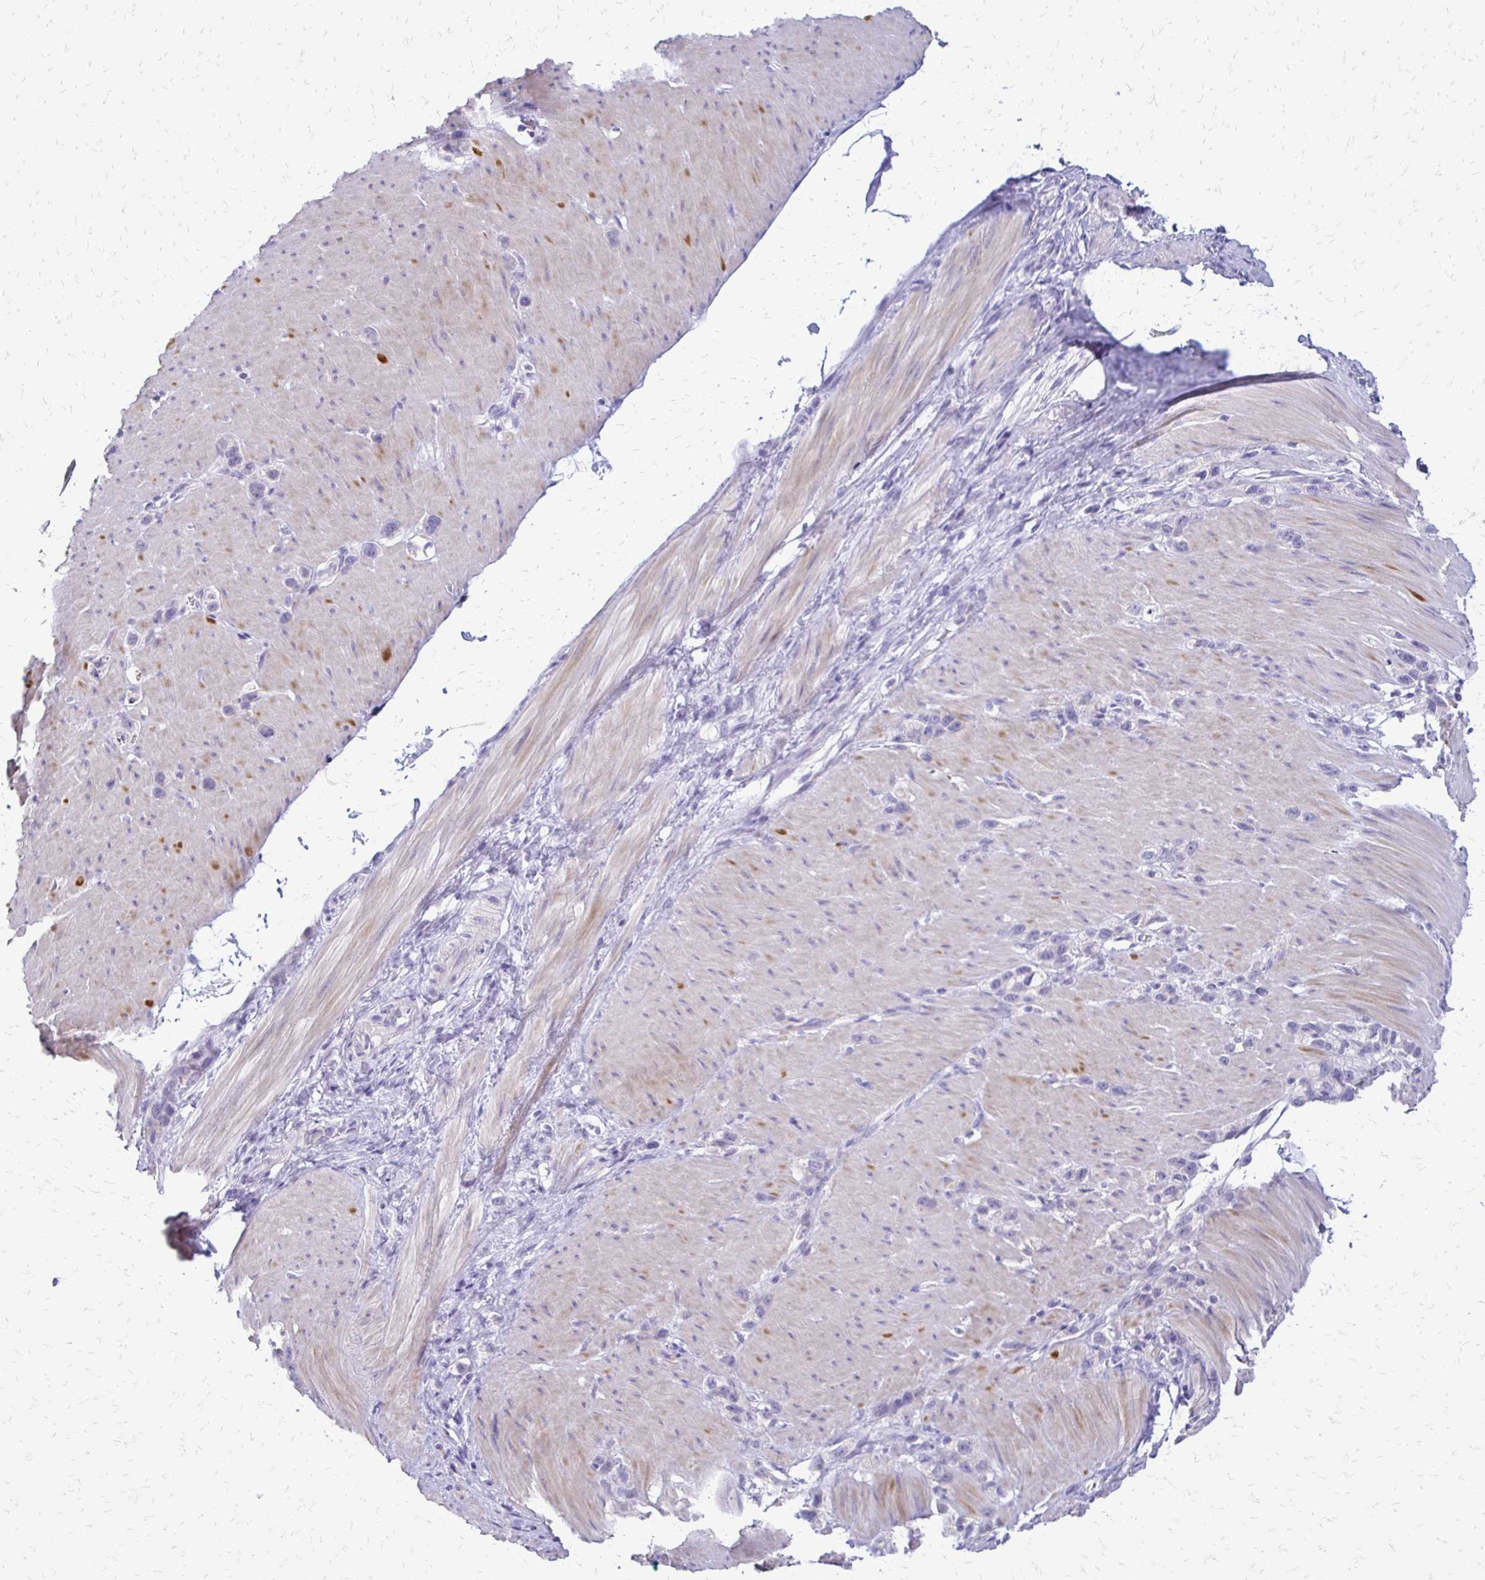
{"staining": {"intensity": "negative", "quantity": "none", "location": "none"}, "tissue": "stomach cancer", "cell_type": "Tumor cells", "image_type": "cancer", "snomed": [{"axis": "morphology", "description": "Adenocarcinoma, NOS"}, {"axis": "topography", "description": "Stomach"}], "caption": "Immunohistochemistry histopathology image of neoplastic tissue: human stomach adenocarcinoma stained with DAB (3,3'-diaminobenzidine) shows no significant protein positivity in tumor cells.", "gene": "ALPG", "patient": {"sex": "female", "age": 65}}